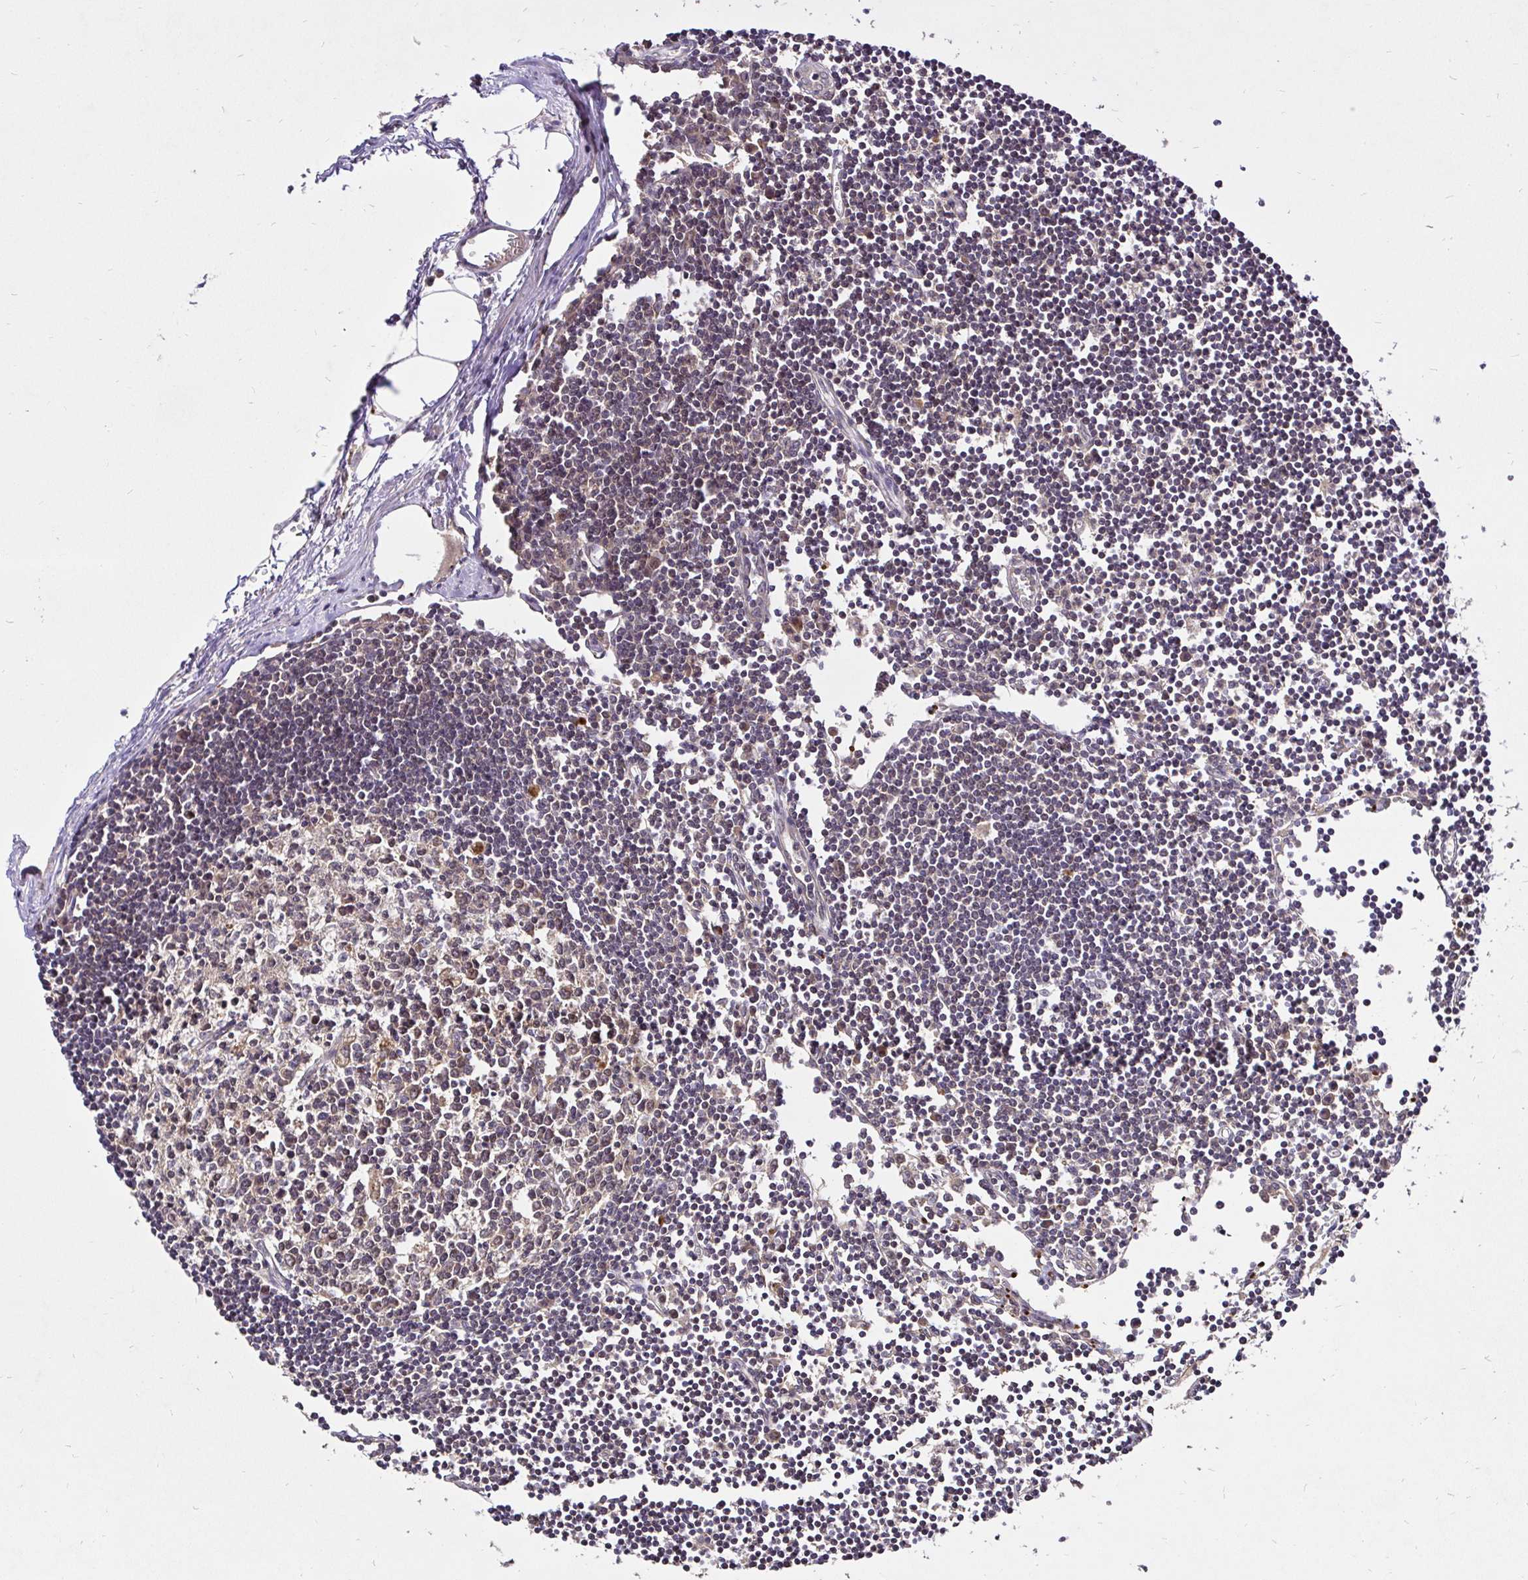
{"staining": {"intensity": "moderate", "quantity": "<25%", "location": "cytoplasmic/membranous,nuclear"}, "tissue": "lymph node", "cell_type": "Germinal center cells", "image_type": "normal", "snomed": [{"axis": "morphology", "description": "Normal tissue, NOS"}, {"axis": "topography", "description": "Lymph node"}], "caption": "Immunohistochemical staining of normal lymph node displays <25% levels of moderate cytoplasmic/membranous,nuclear protein positivity in about <25% of germinal center cells. Immunohistochemistry (ihc) stains the protein of interest in brown and the nuclei are stained blue.", "gene": "UBE2M", "patient": {"sex": "female", "age": 65}}